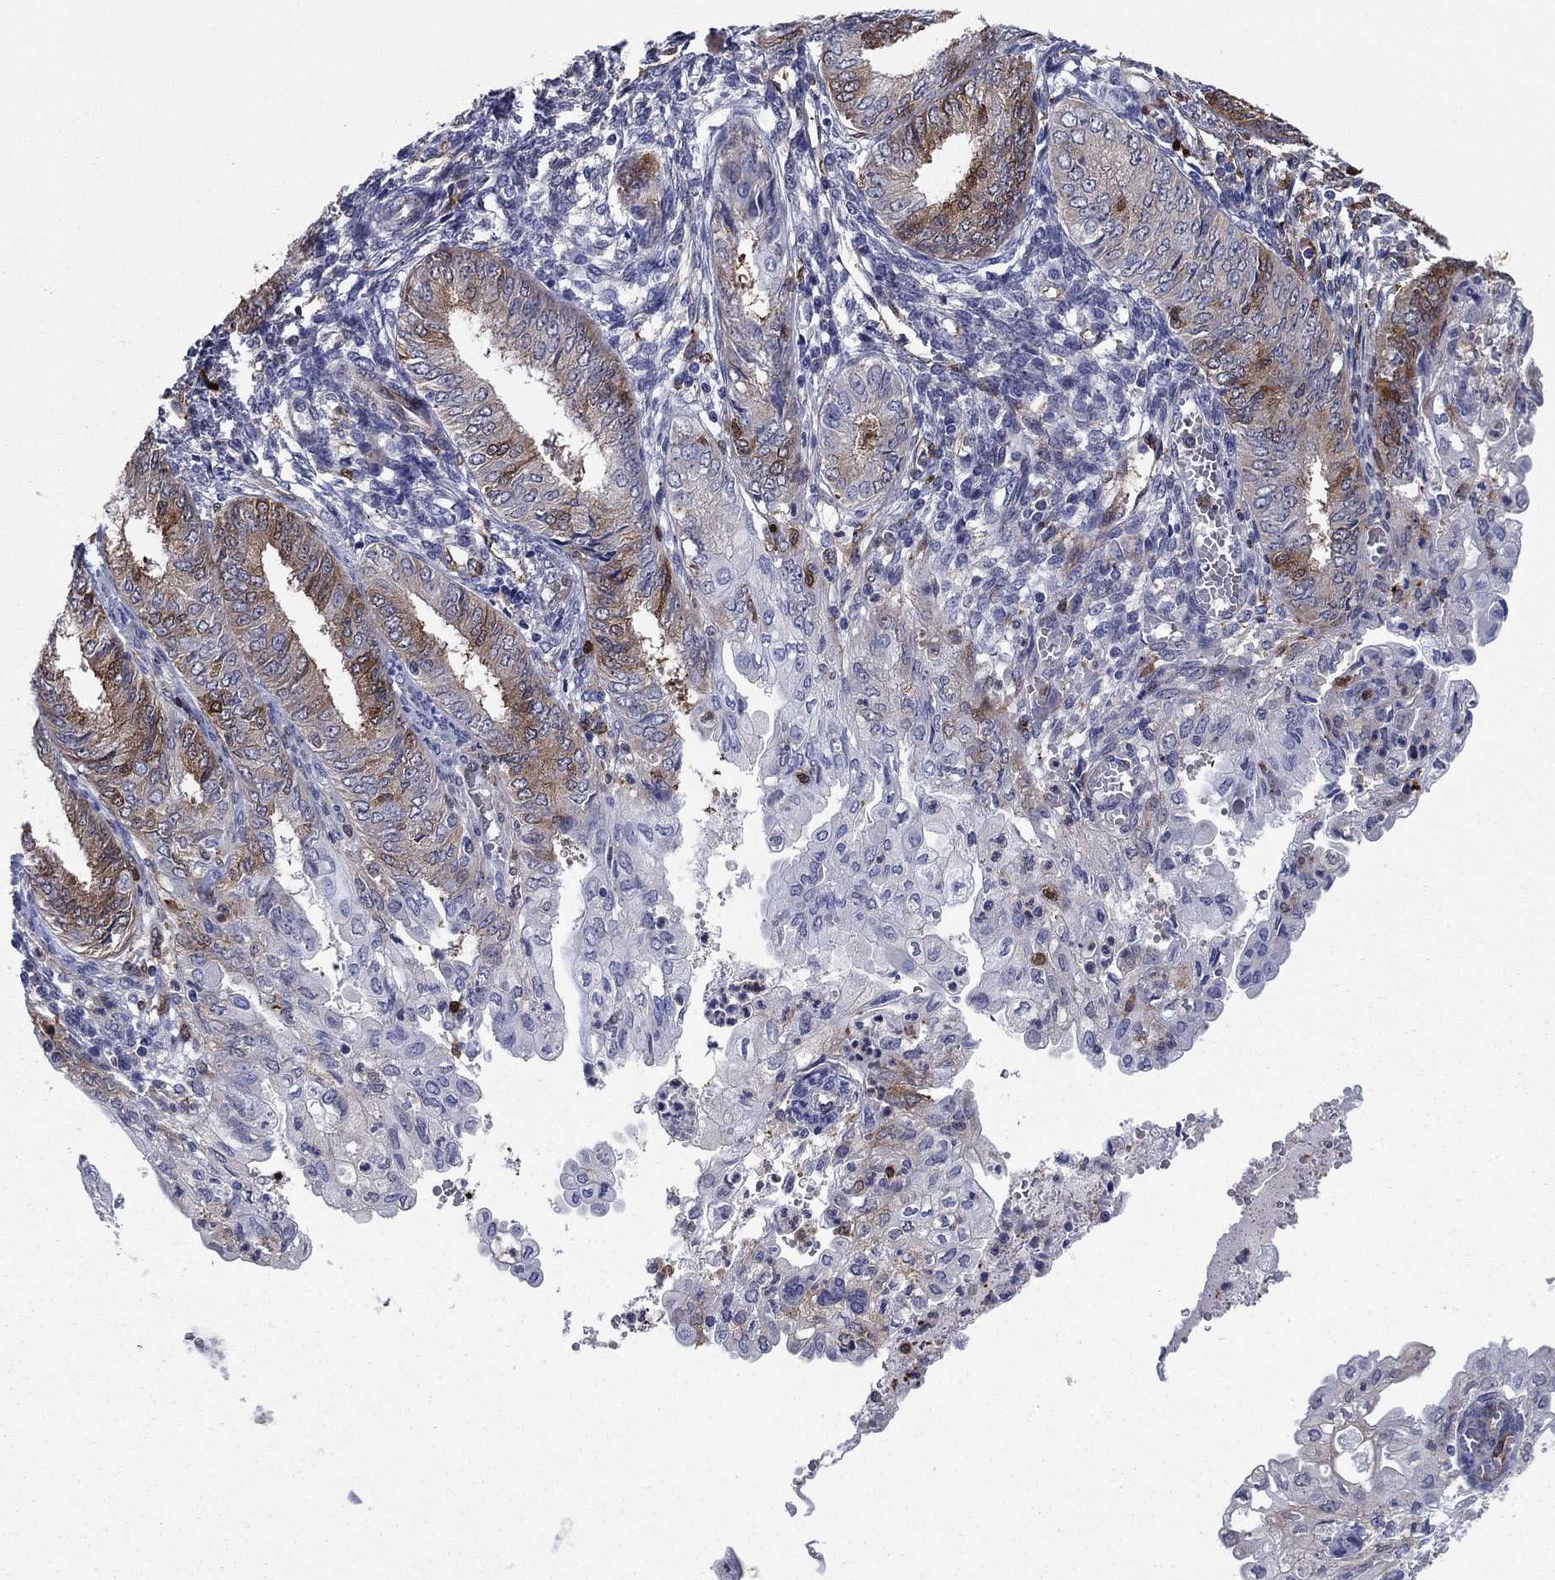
{"staining": {"intensity": "strong", "quantity": "<25%", "location": "cytoplasmic/membranous"}, "tissue": "endometrial cancer", "cell_type": "Tumor cells", "image_type": "cancer", "snomed": [{"axis": "morphology", "description": "Adenocarcinoma, NOS"}, {"axis": "topography", "description": "Endometrium"}], "caption": "A histopathology image of human endometrial cancer (adenocarcinoma) stained for a protein demonstrates strong cytoplasmic/membranous brown staining in tumor cells.", "gene": "STMN1", "patient": {"sex": "female", "age": 68}}